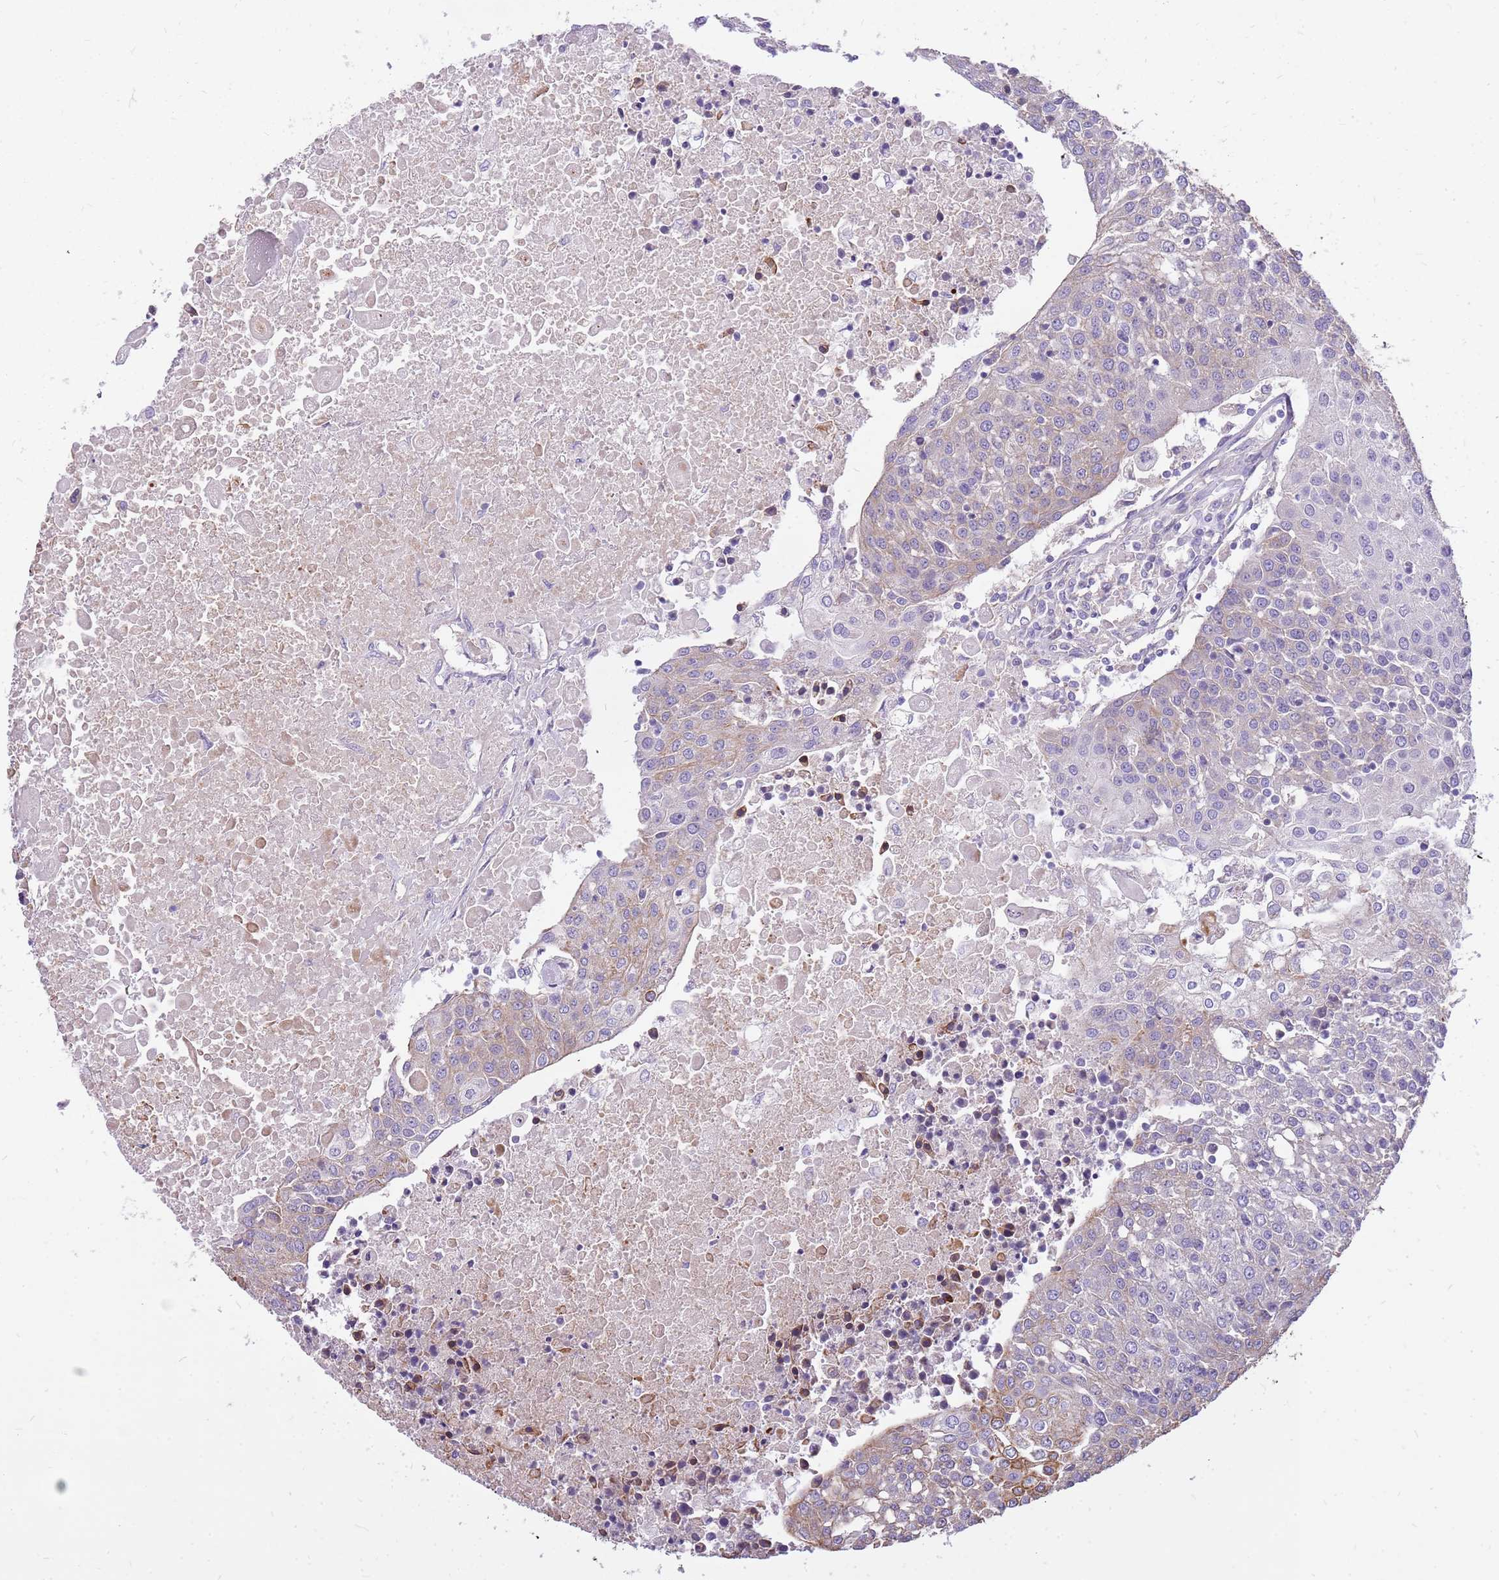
{"staining": {"intensity": "weak", "quantity": "<25%", "location": "cytoplasmic/membranous"}, "tissue": "urothelial cancer", "cell_type": "Tumor cells", "image_type": "cancer", "snomed": [{"axis": "morphology", "description": "Urothelial carcinoma, High grade"}, {"axis": "topography", "description": "Urinary bladder"}], "caption": "IHC of high-grade urothelial carcinoma shows no staining in tumor cells.", "gene": "WASHC4", "patient": {"sex": "female", "age": 85}}